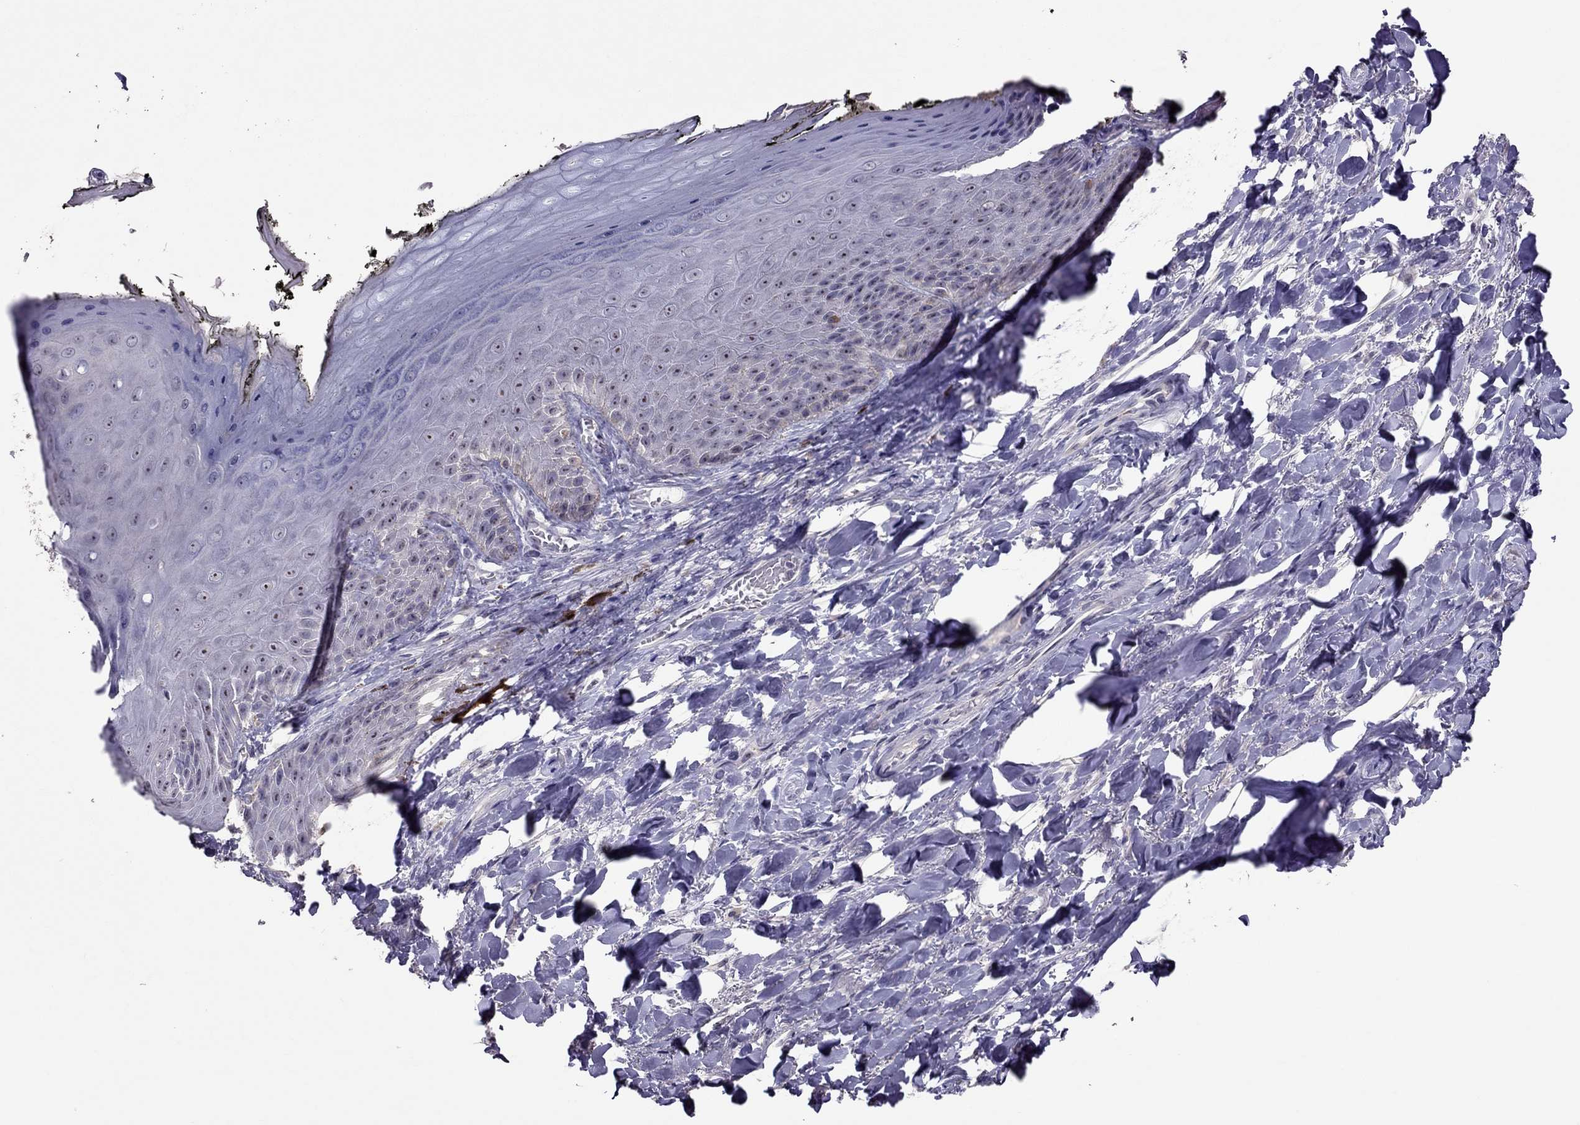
{"staining": {"intensity": "negative", "quantity": "none", "location": "none"}, "tissue": "skin", "cell_type": "Epidermal cells", "image_type": "normal", "snomed": [{"axis": "morphology", "description": "Normal tissue, NOS"}, {"axis": "topography", "description": "Anal"}, {"axis": "topography", "description": "Peripheral nerve tissue"}], "caption": "Immunohistochemical staining of unremarkable human skin demonstrates no significant positivity in epidermal cells.", "gene": "LRRC46", "patient": {"sex": "male", "age": 53}}